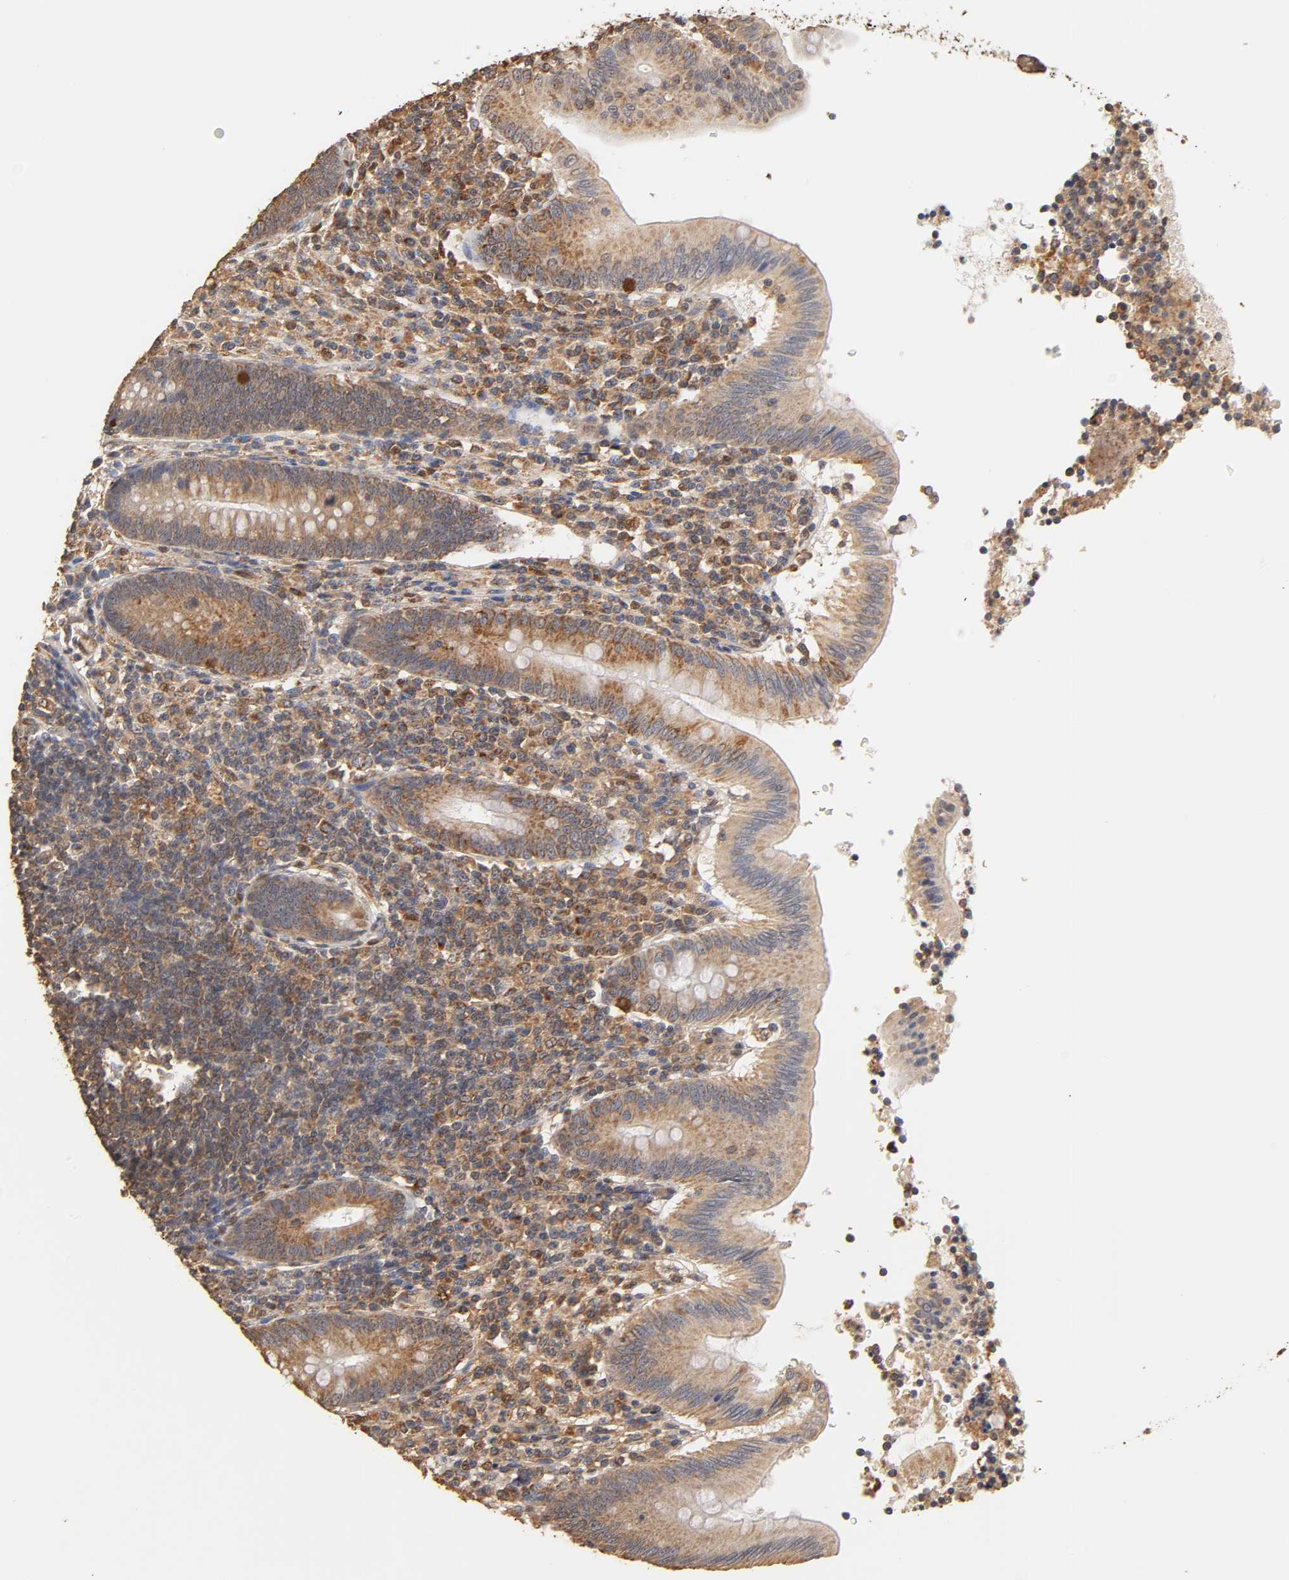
{"staining": {"intensity": "moderate", "quantity": "25%-75%", "location": "cytoplasmic/membranous"}, "tissue": "appendix", "cell_type": "Glandular cells", "image_type": "normal", "snomed": [{"axis": "morphology", "description": "Normal tissue, NOS"}, {"axis": "morphology", "description": "Inflammation, NOS"}, {"axis": "topography", "description": "Appendix"}], "caption": "The micrograph reveals immunohistochemical staining of unremarkable appendix. There is moderate cytoplasmic/membranous positivity is identified in about 25%-75% of glandular cells. Using DAB (3,3'-diaminobenzidine) (brown) and hematoxylin (blue) stains, captured at high magnification using brightfield microscopy.", "gene": "PKN1", "patient": {"sex": "male", "age": 46}}